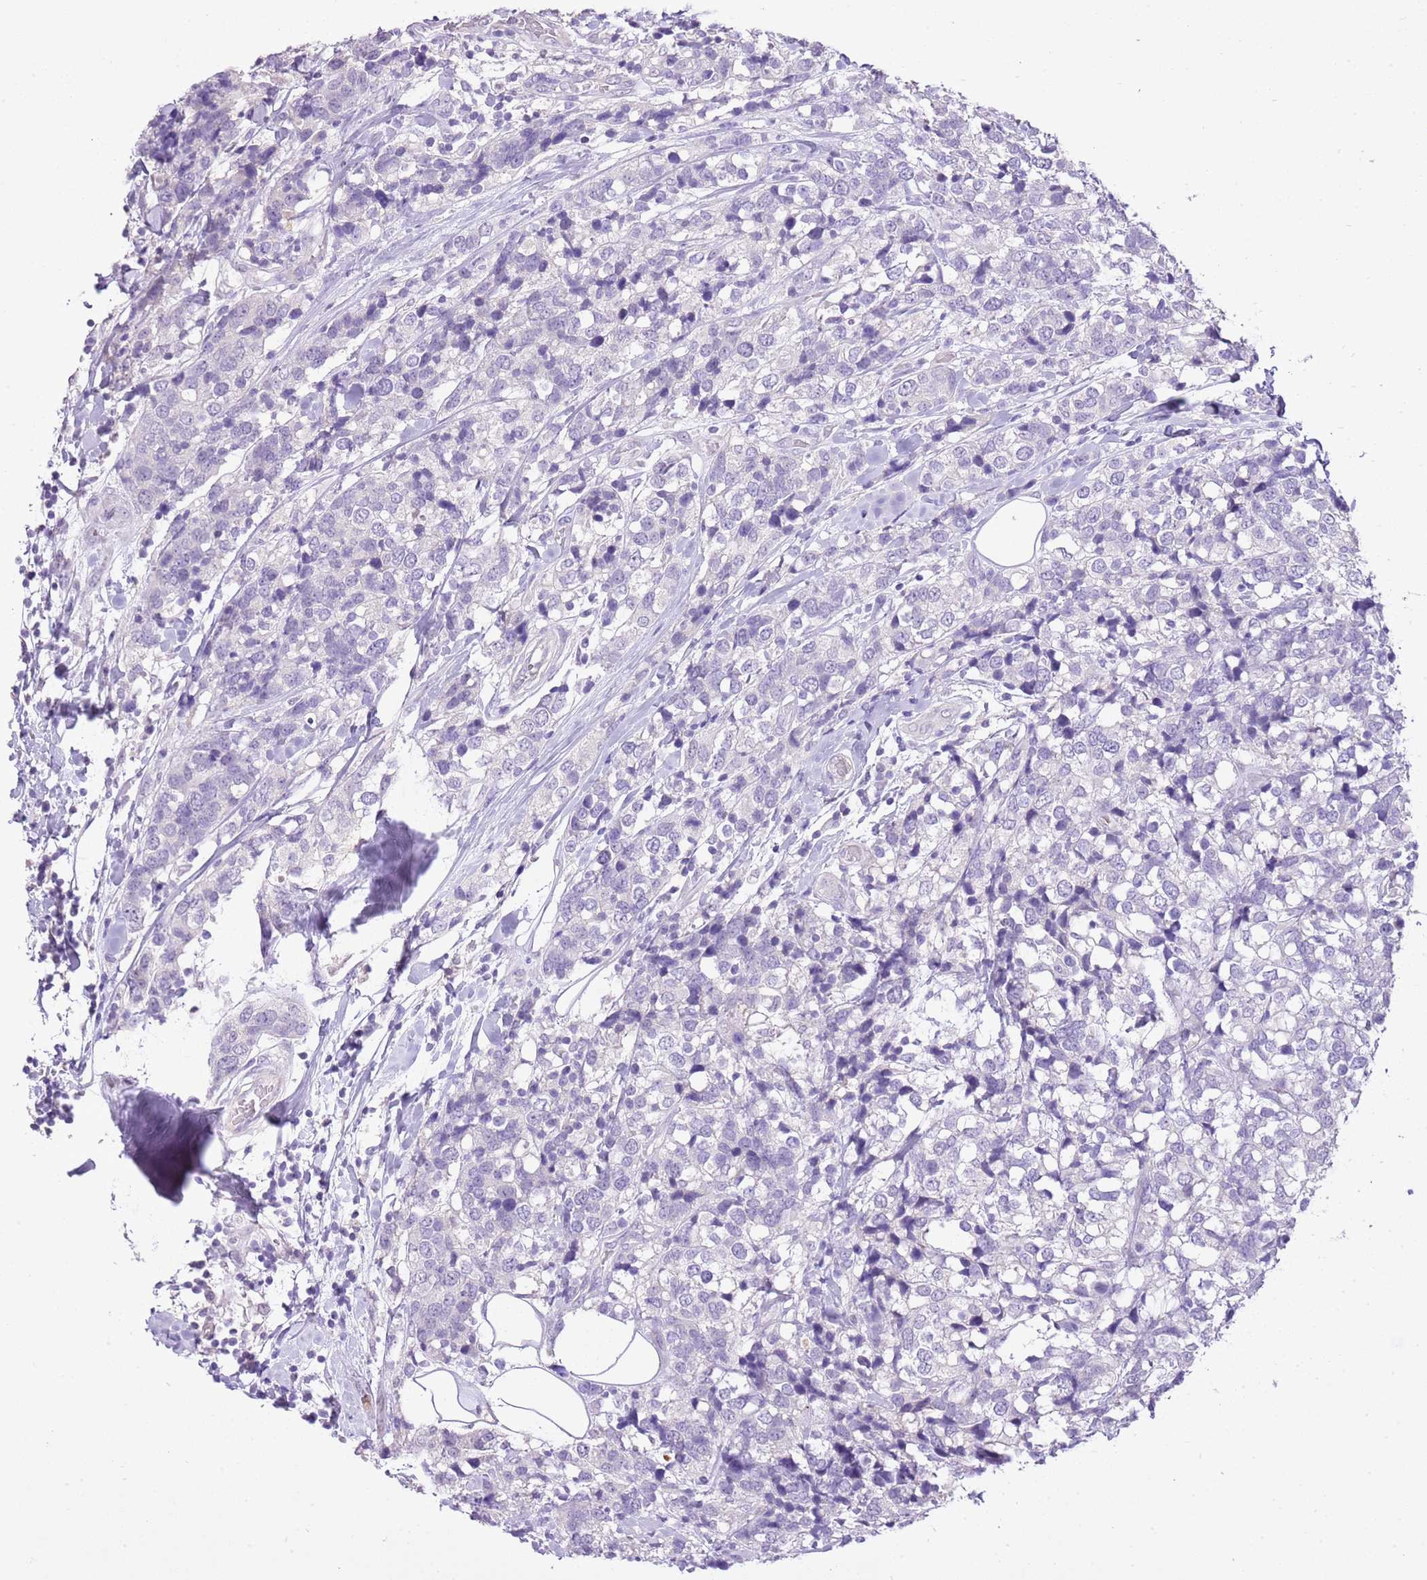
{"staining": {"intensity": "negative", "quantity": "none", "location": "none"}, "tissue": "breast cancer", "cell_type": "Tumor cells", "image_type": "cancer", "snomed": [{"axis": "morphology", "description": "Lobular carcinoma"}, {"axis": "topography", "description": "Breast"}], "caption": "IHC micrograph of neoplastic tissue: human breast cancer stained with DAB shows no significant protein positivity in tumor cells.", "gene": "XPO7", "patient": {"sex": "female", "age": 59}}